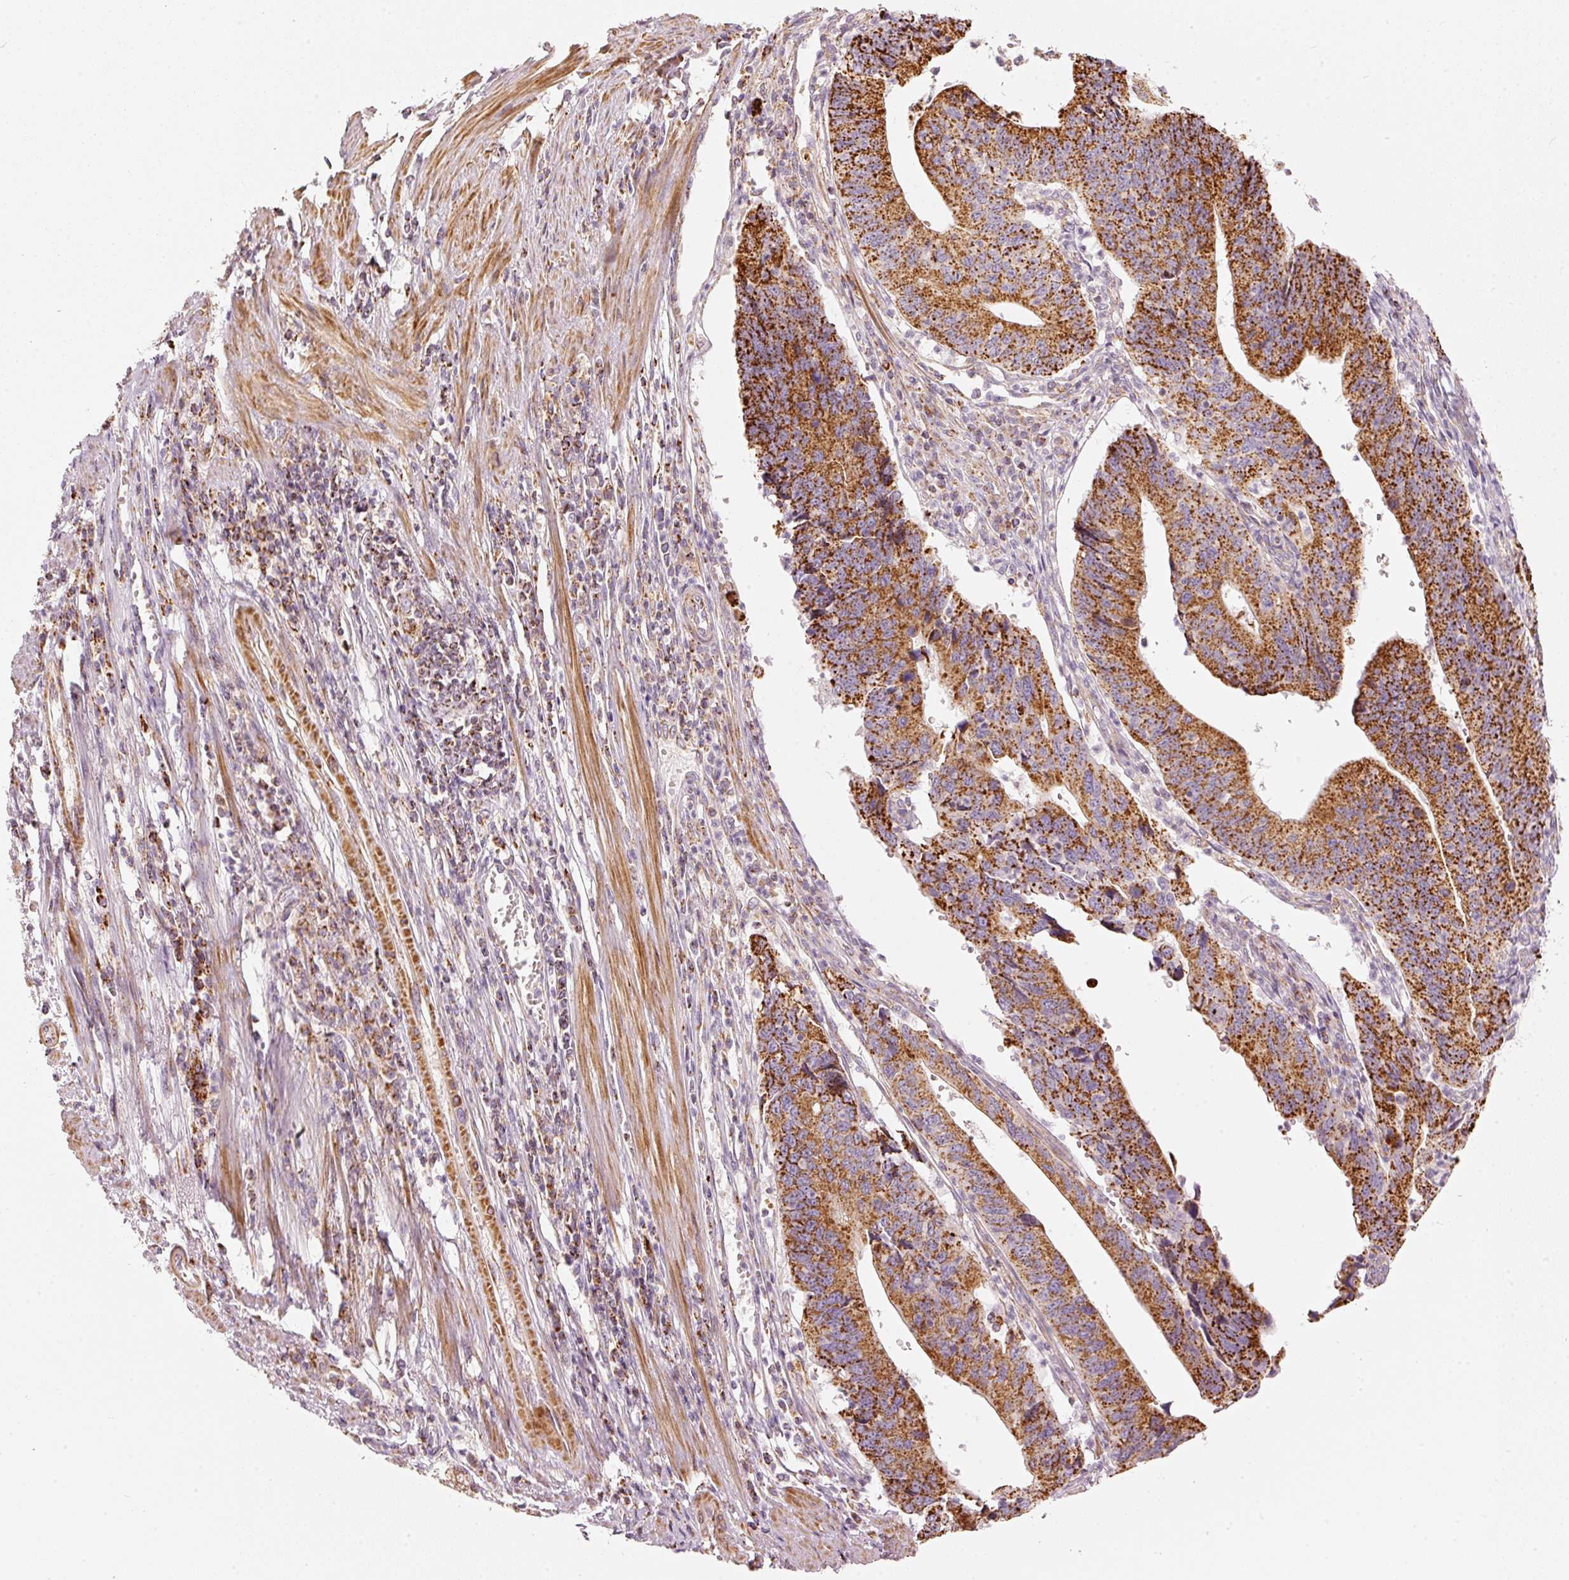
{"staining": {"intensity": "strong", "quantity": ">75%", "location": "cytoplasmic/membranous"}, "tissue": "stomach cancer", "cell_type": "Tumor cells", "image_type": "cancer", "snomed": [{"axis": "morphology", "description": "Adenocarcinoma, NOS"}, {"axis": "topography", "description": "Stomach"}], "caption": "Stomach adenocarcinoma stained for a protein (brown) exhibits strong cytoplasmic/membranous positive expression in about >75% of tumor cells.", "gene": "C17orf98", "patient": {"sex": "male", "age": 59}}